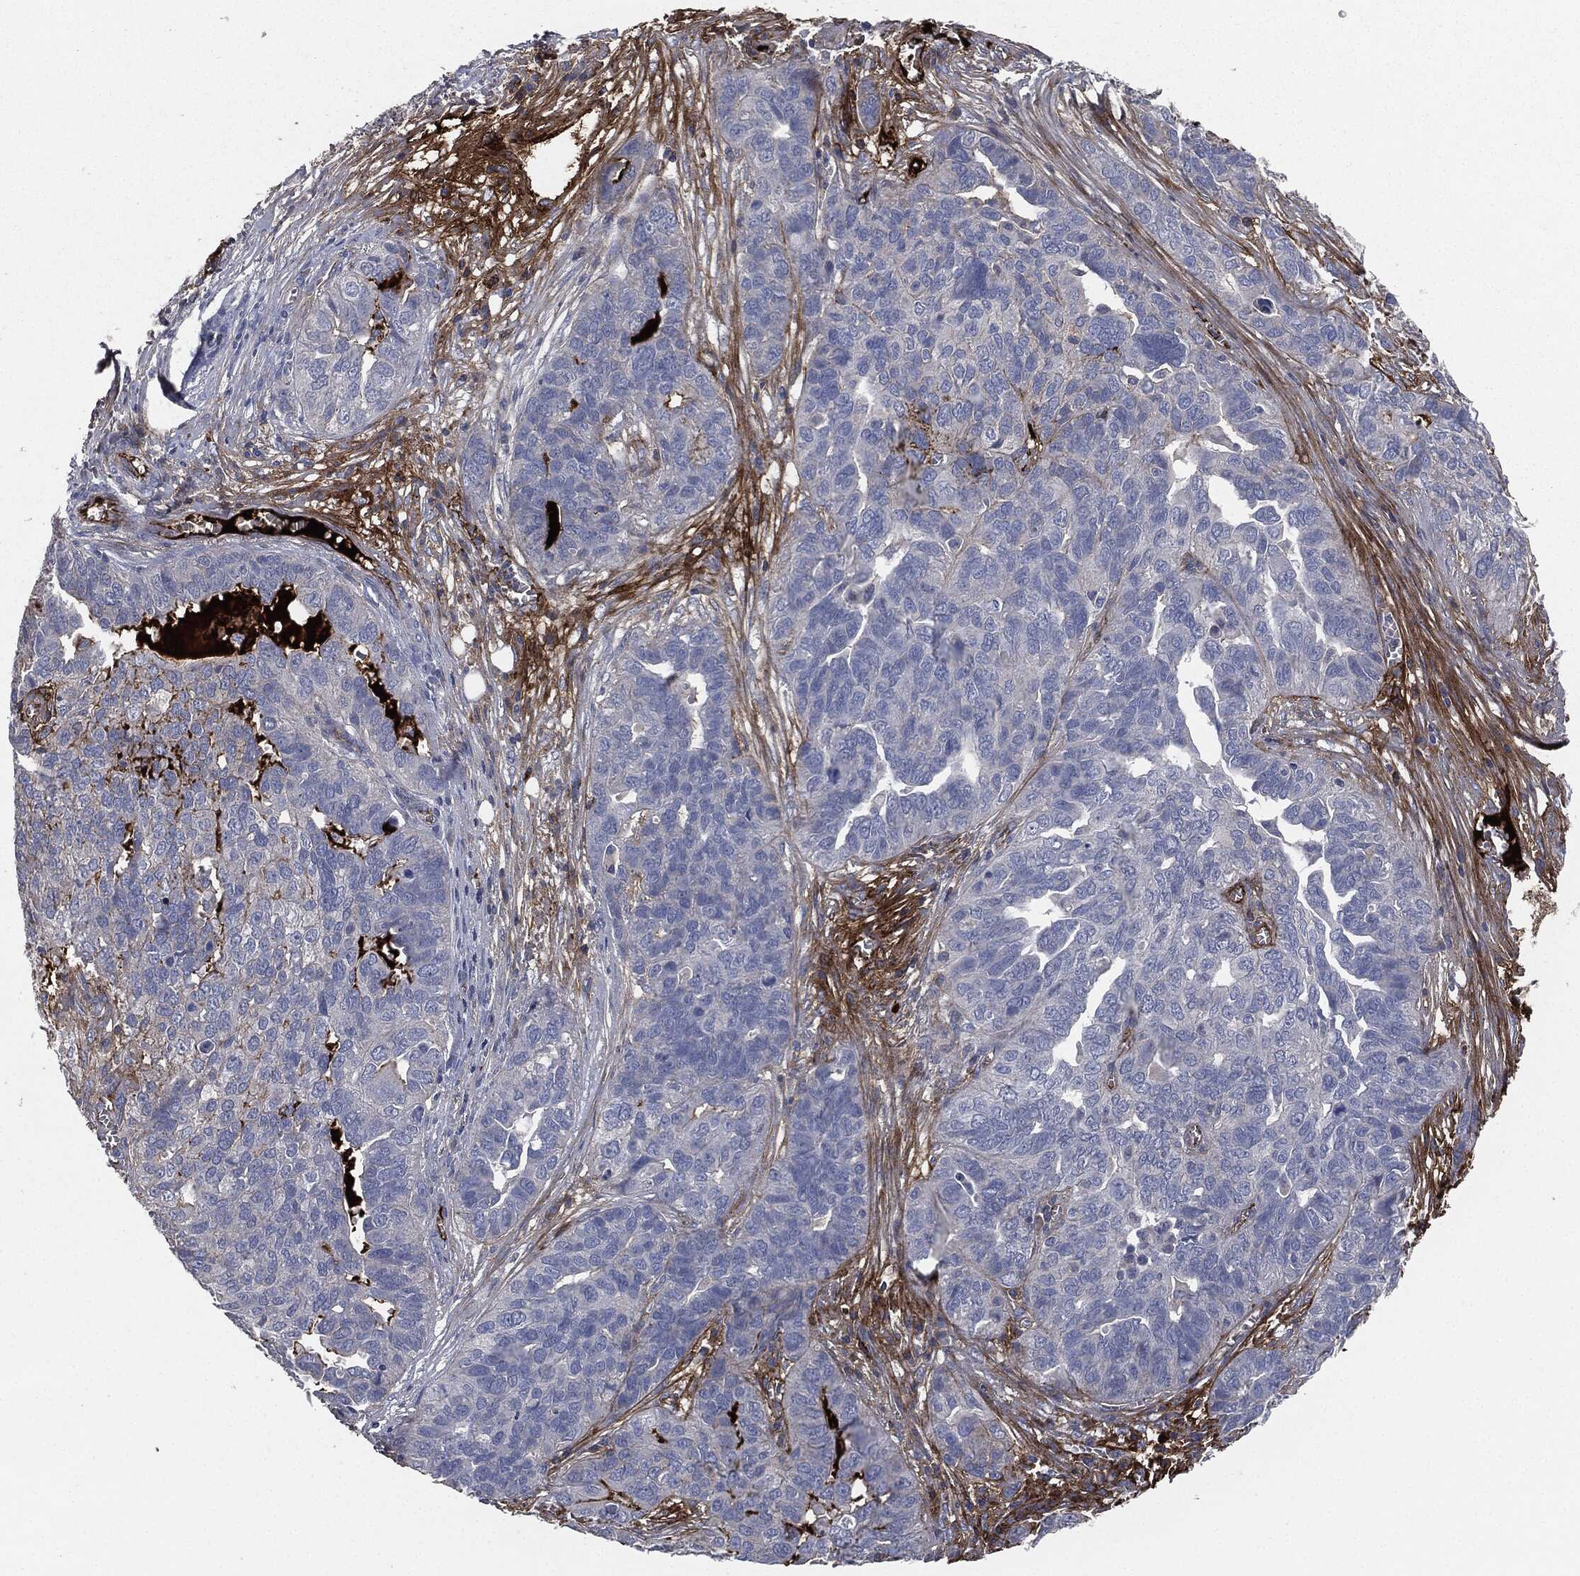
{"staining": {"intensity": "moderate", "quantity": "<25%", "location": "cytoplasmic/membranous"}, "tissue": "ovarian cancer", "cell_type": "Tumor cells", "image_type": "cancer", "snomed": [{"axis": "morphology", "description": "Carcinoma, endometroid"}, {"axis": "topography", "description": "Soft tissue"}, {"axis": "topography", "description": "Ovary"}], "caption": "Ovarian endometroid carcinoma tissue displays moderate cytoplasmic/membranous staining in approximately <25% of tumor cells, visualized by immunohistochemistry.", "gene": "APOB", "patient": {"sex": "female", "age": 52}}